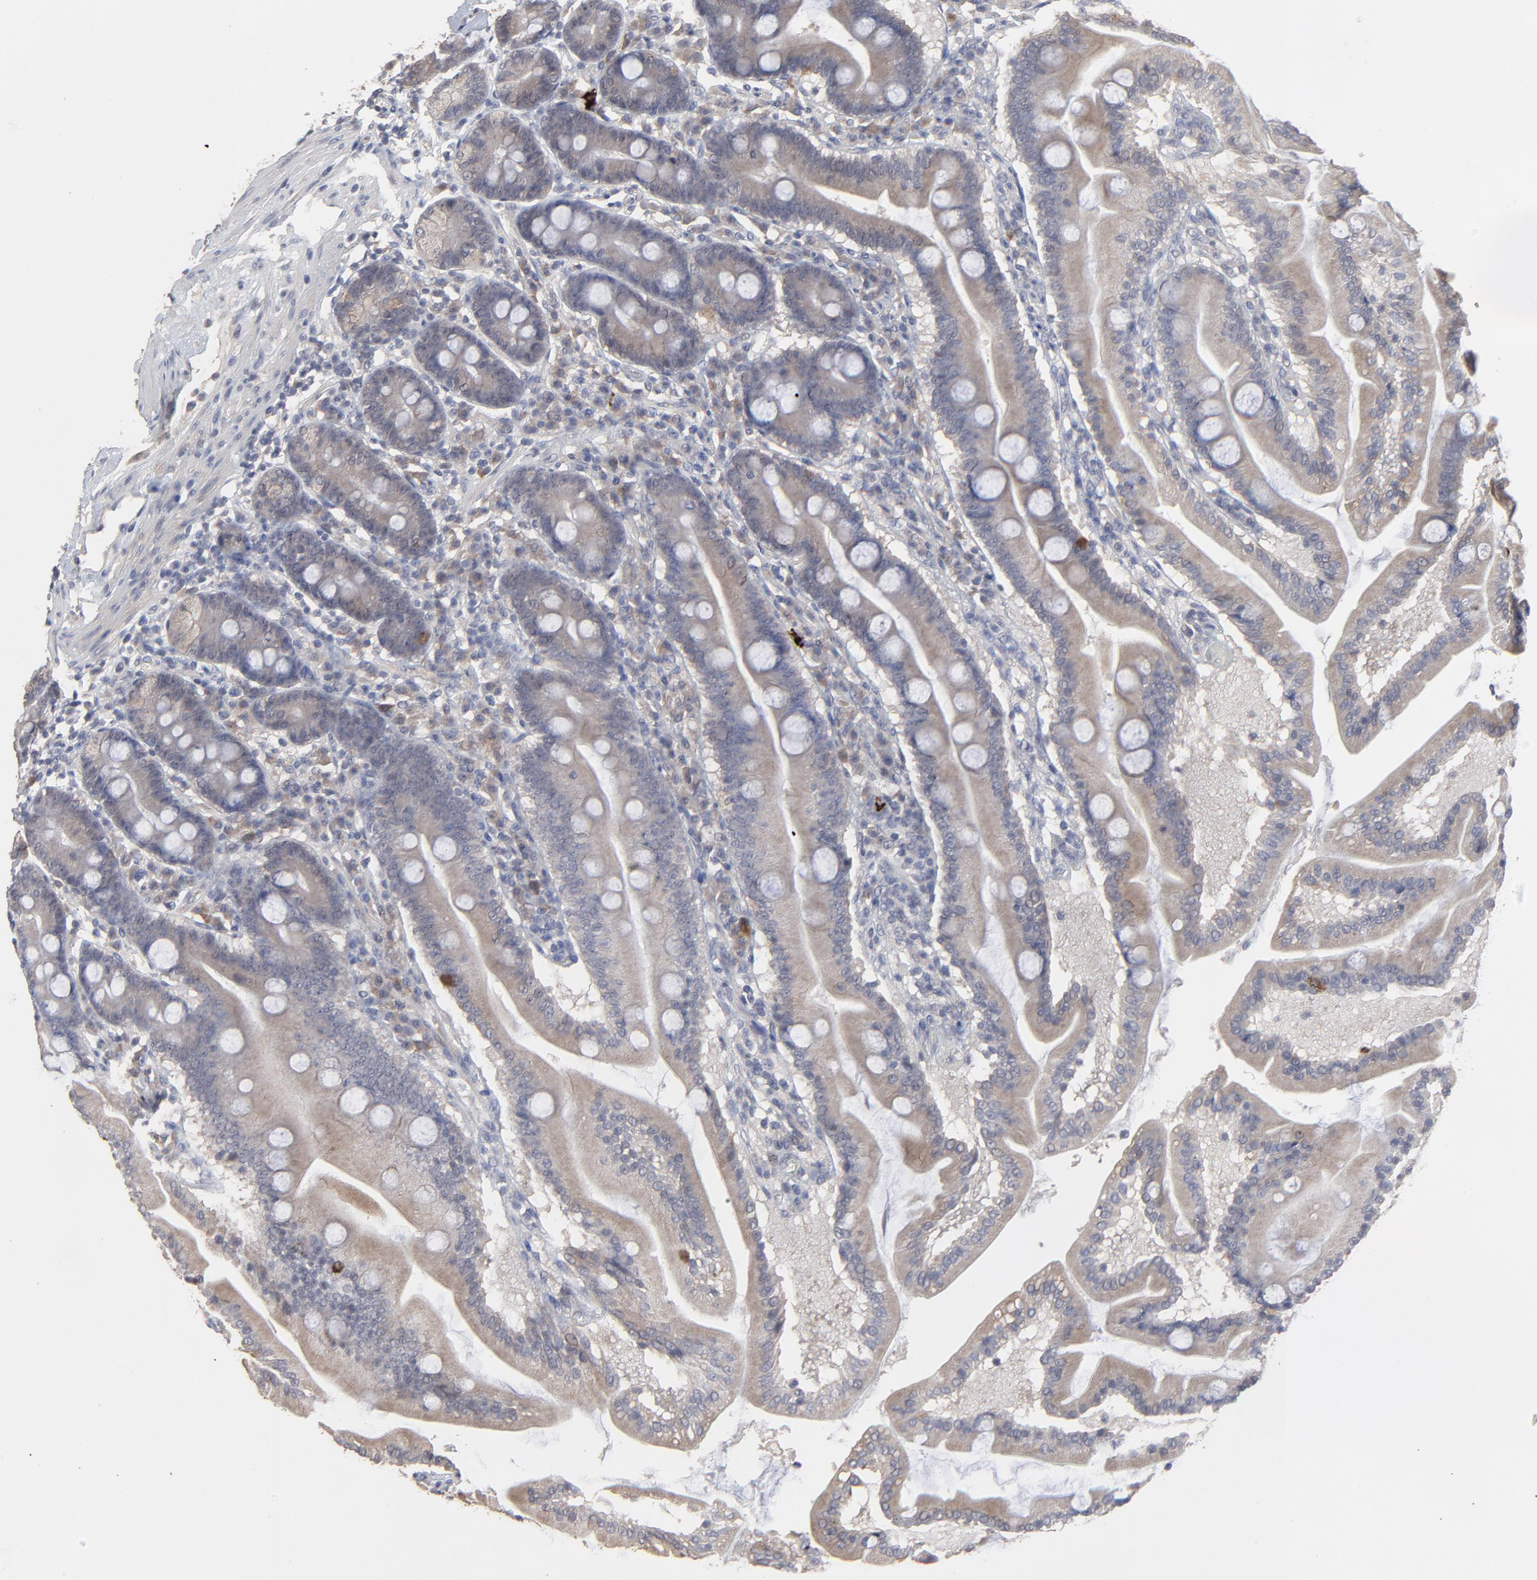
{"staining": {"intensity": "weak", "quantity": ">75%", "location": "cytoplasmic/membranous"}, "tissue": "duodenum", "cell_type": "Glandular cells", "image_type": "normal", "snomed": [{"axis": "morphology", "description": "Normal tissue, NOS"}, {"axis": "topography", "description": "Duodenum"}], "caption": "DAB (3,3'-diaminobenzidine) immunohistochemical staining of normal human duodenum displays weak cytoplasmic/membranous protein expression in approximately >75% of glandular cells.", "gene": "FAM199X", "patient": {"sex": "female", "age": 64}}